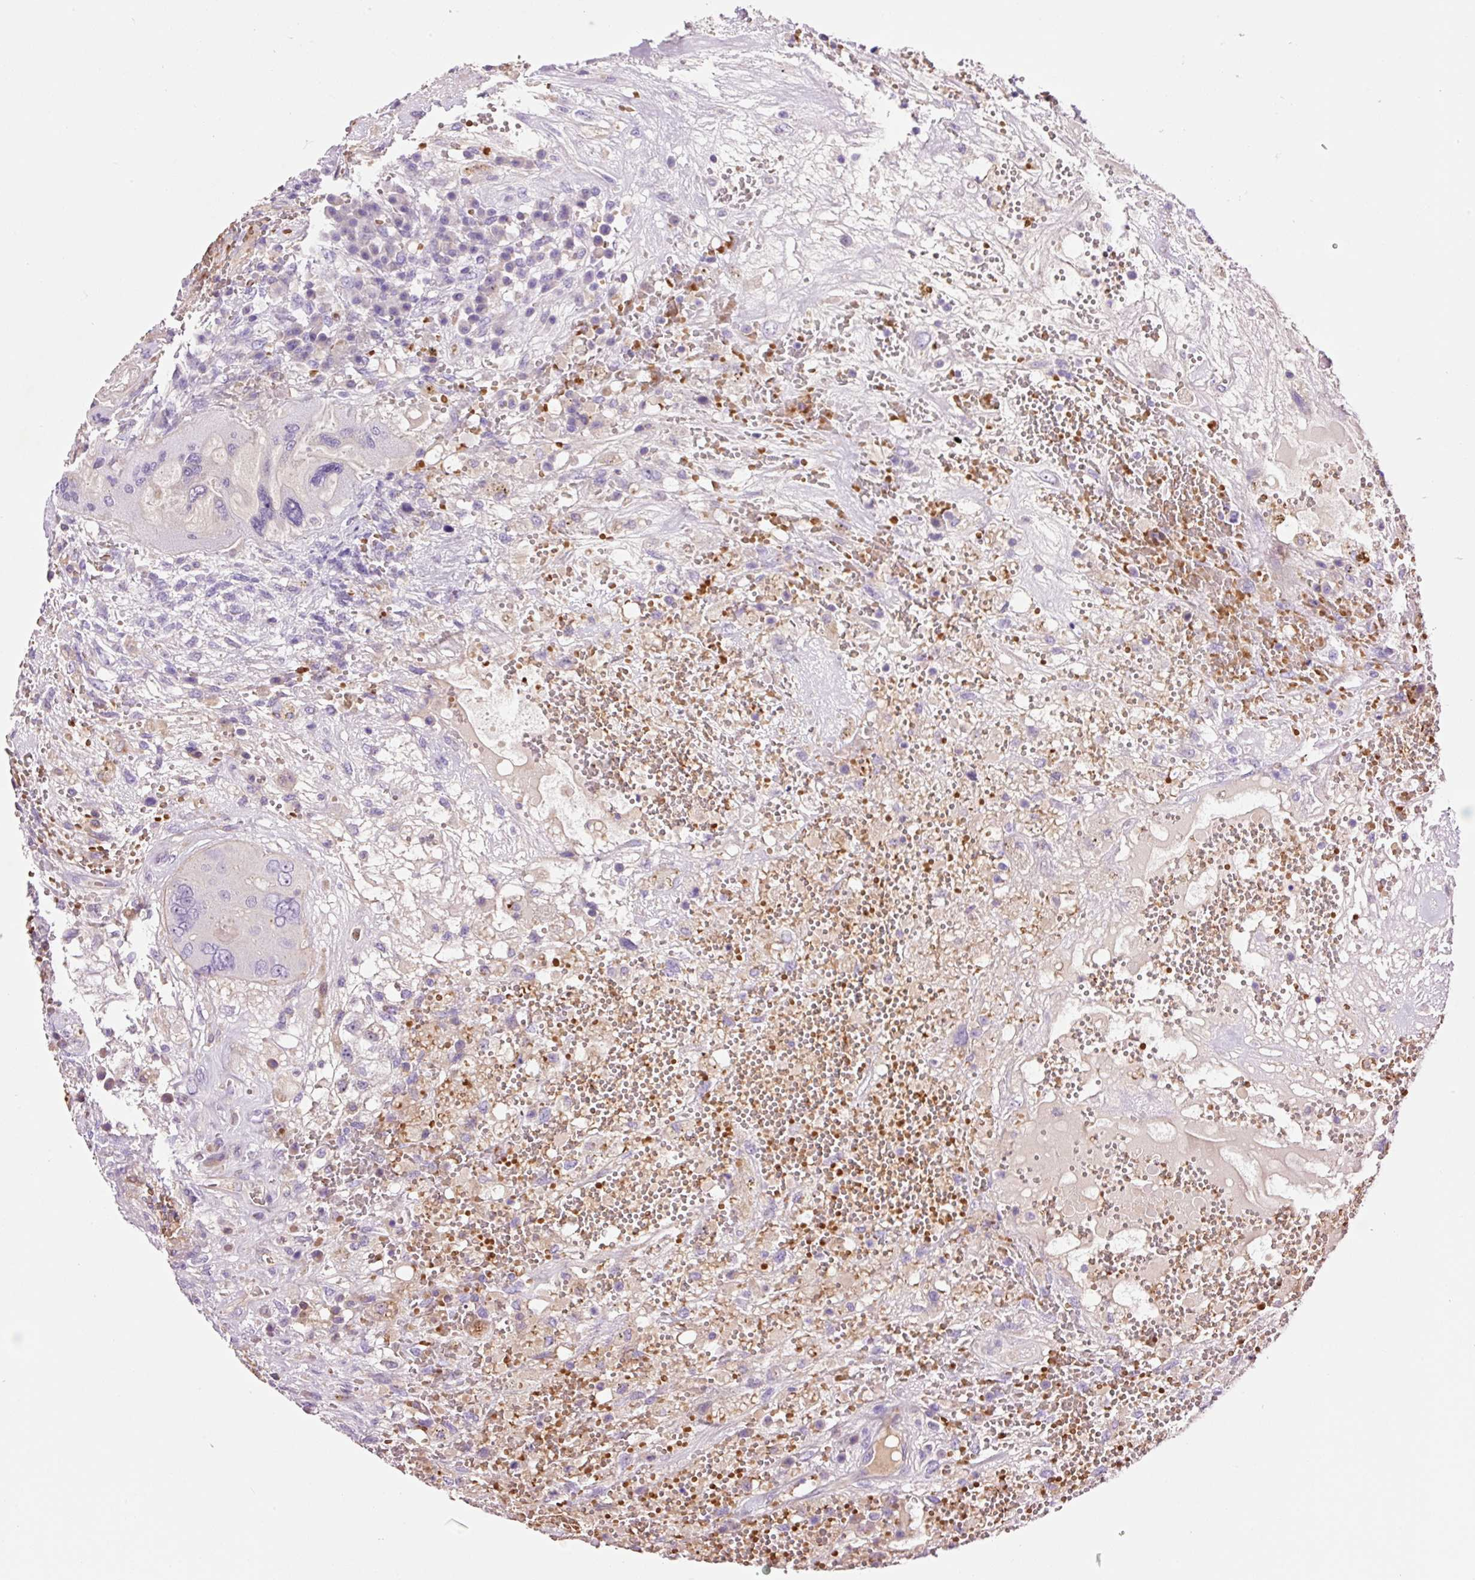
{"staining": {"intensity": "negative", "quantity": "none", "location": "none"}, "tissue": "testis cancer", "cell_type": "Tumor cells", "image_type": "cancer", "snomed": [{"axis": "morphology", "description": "Carcinoma, Embryonal, NOS"}, {"axis": "topography", "description": "Testis"}], "caption": "Protein analysis of embryonal carcinoma (testis) demonstrates no significant expression in tumor cells. (DAB (3,3'-diaminobenzidine) immunohistochemistry (IHC) visualized using brightfield microscopy, high magnification).", "gene": "TMEM235", "patient": {"sex": "male", "age": 26}}